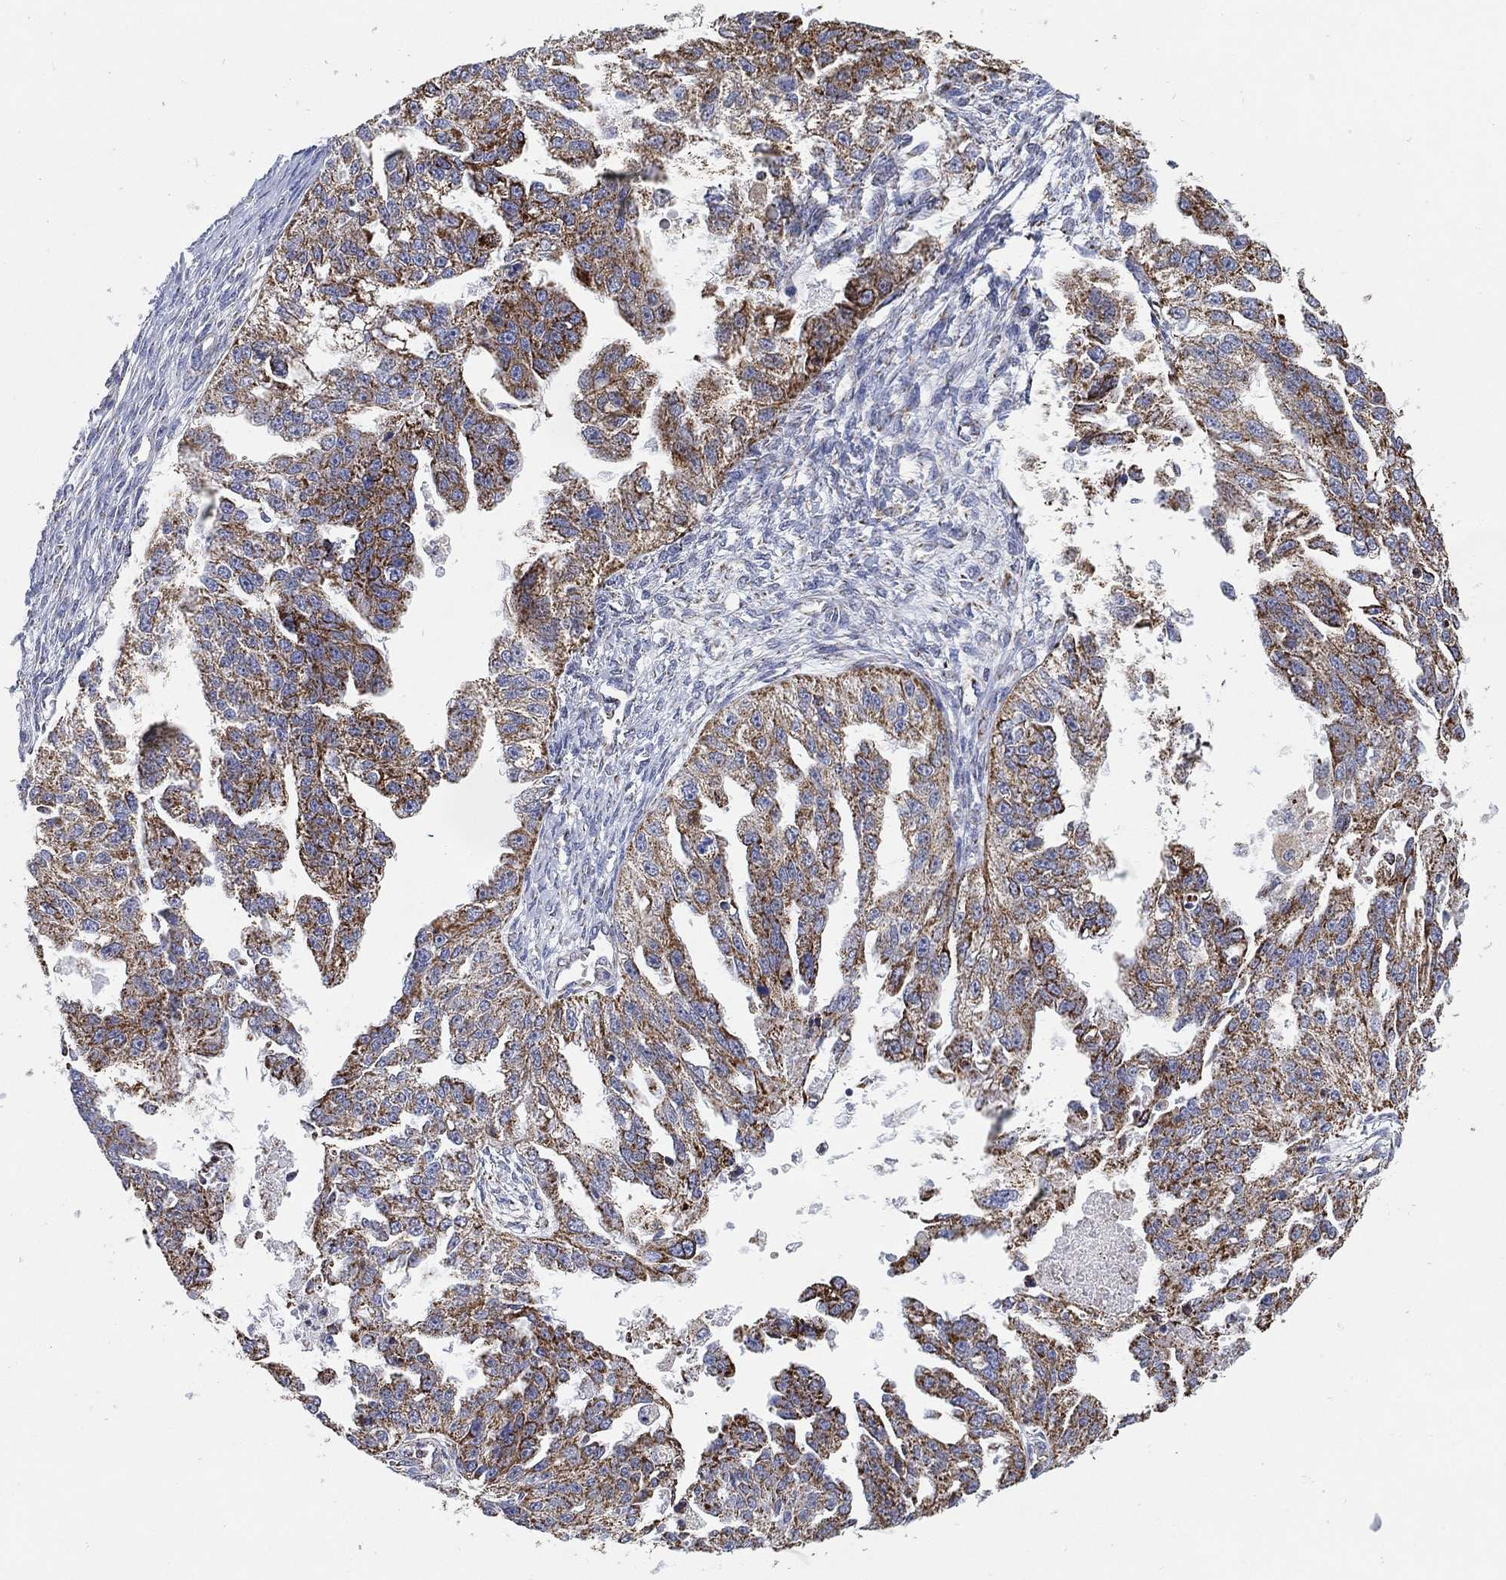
{"staining": {"intensity": "strong", "quantity": "25%-75%", "location": "cytoplasmic/membranous"}, "tissue": "ovarian cancer", "cell_type": "Tumor cells", "image_type": "cancer", "snomed": [{"axis": "morphology", "description": "Cystadenocarcinoma, serous, NOS"}, {"axis": "topography", "description": "Ovary"}], "caption": "Ovarian serous cystadenocarcinoma stained with IHC shows strong cytoplasmic/membranous staining in about 25%-75% of tumor cells.", "gene": "GCAT", "patient": {"sex": "female", "age": 58}}